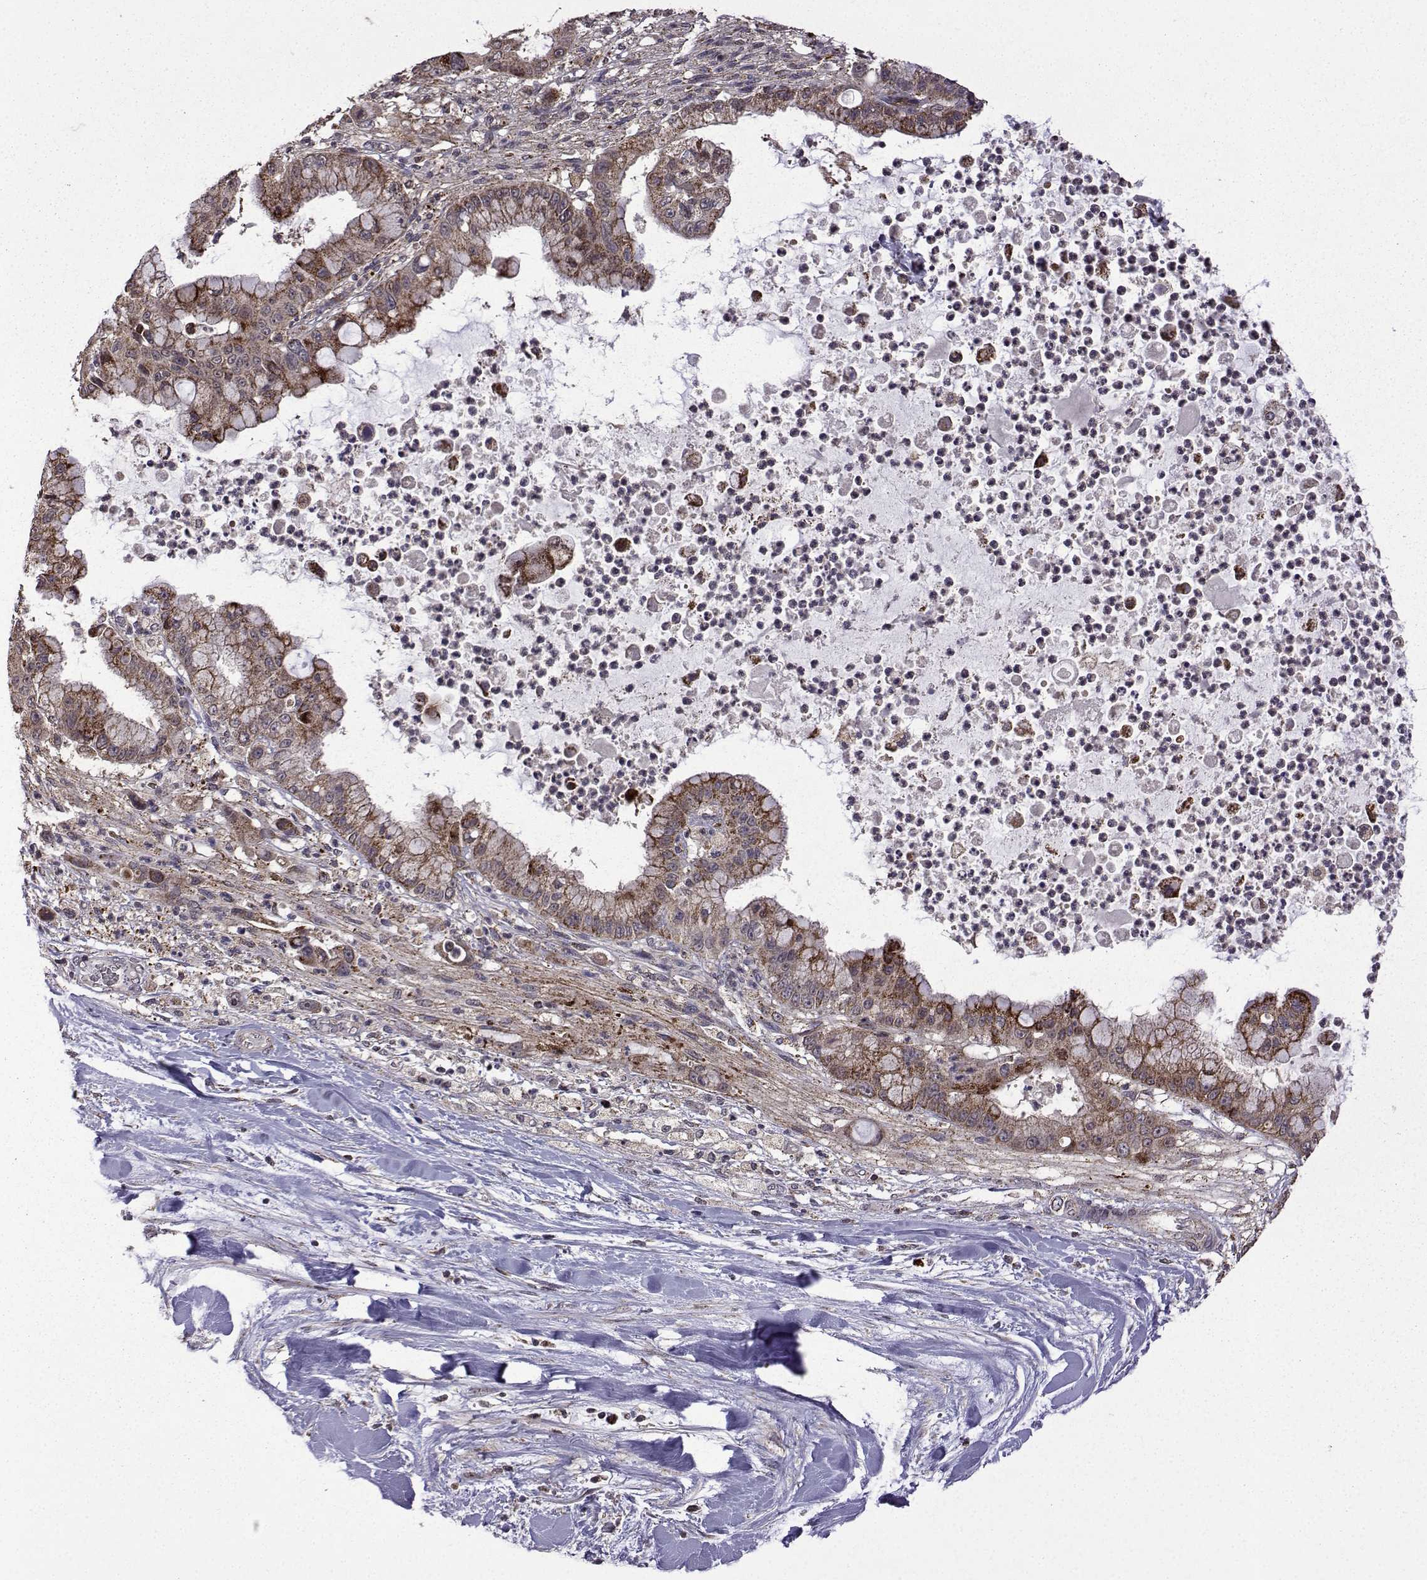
{"staining": {"intensity": "moderate", "quantity": ">75%", "location": "cytoplasmic/membranous"}, "tissue": "liver cancer", "cell_type": "Tumor cells", "image_type": "cancer", "snomed": [{"axis": "morphology", "description": "Cholangiocarcinoma"}, {"axis": "topography", "description": "Liver"}], "caption": "An image of liver cancer stained for a protein exhibits moderate cytoplasmic/membranous brown staining in tumor cells.", "gene": "TAB2", "patient": {"sex": "female", "age": 54}}